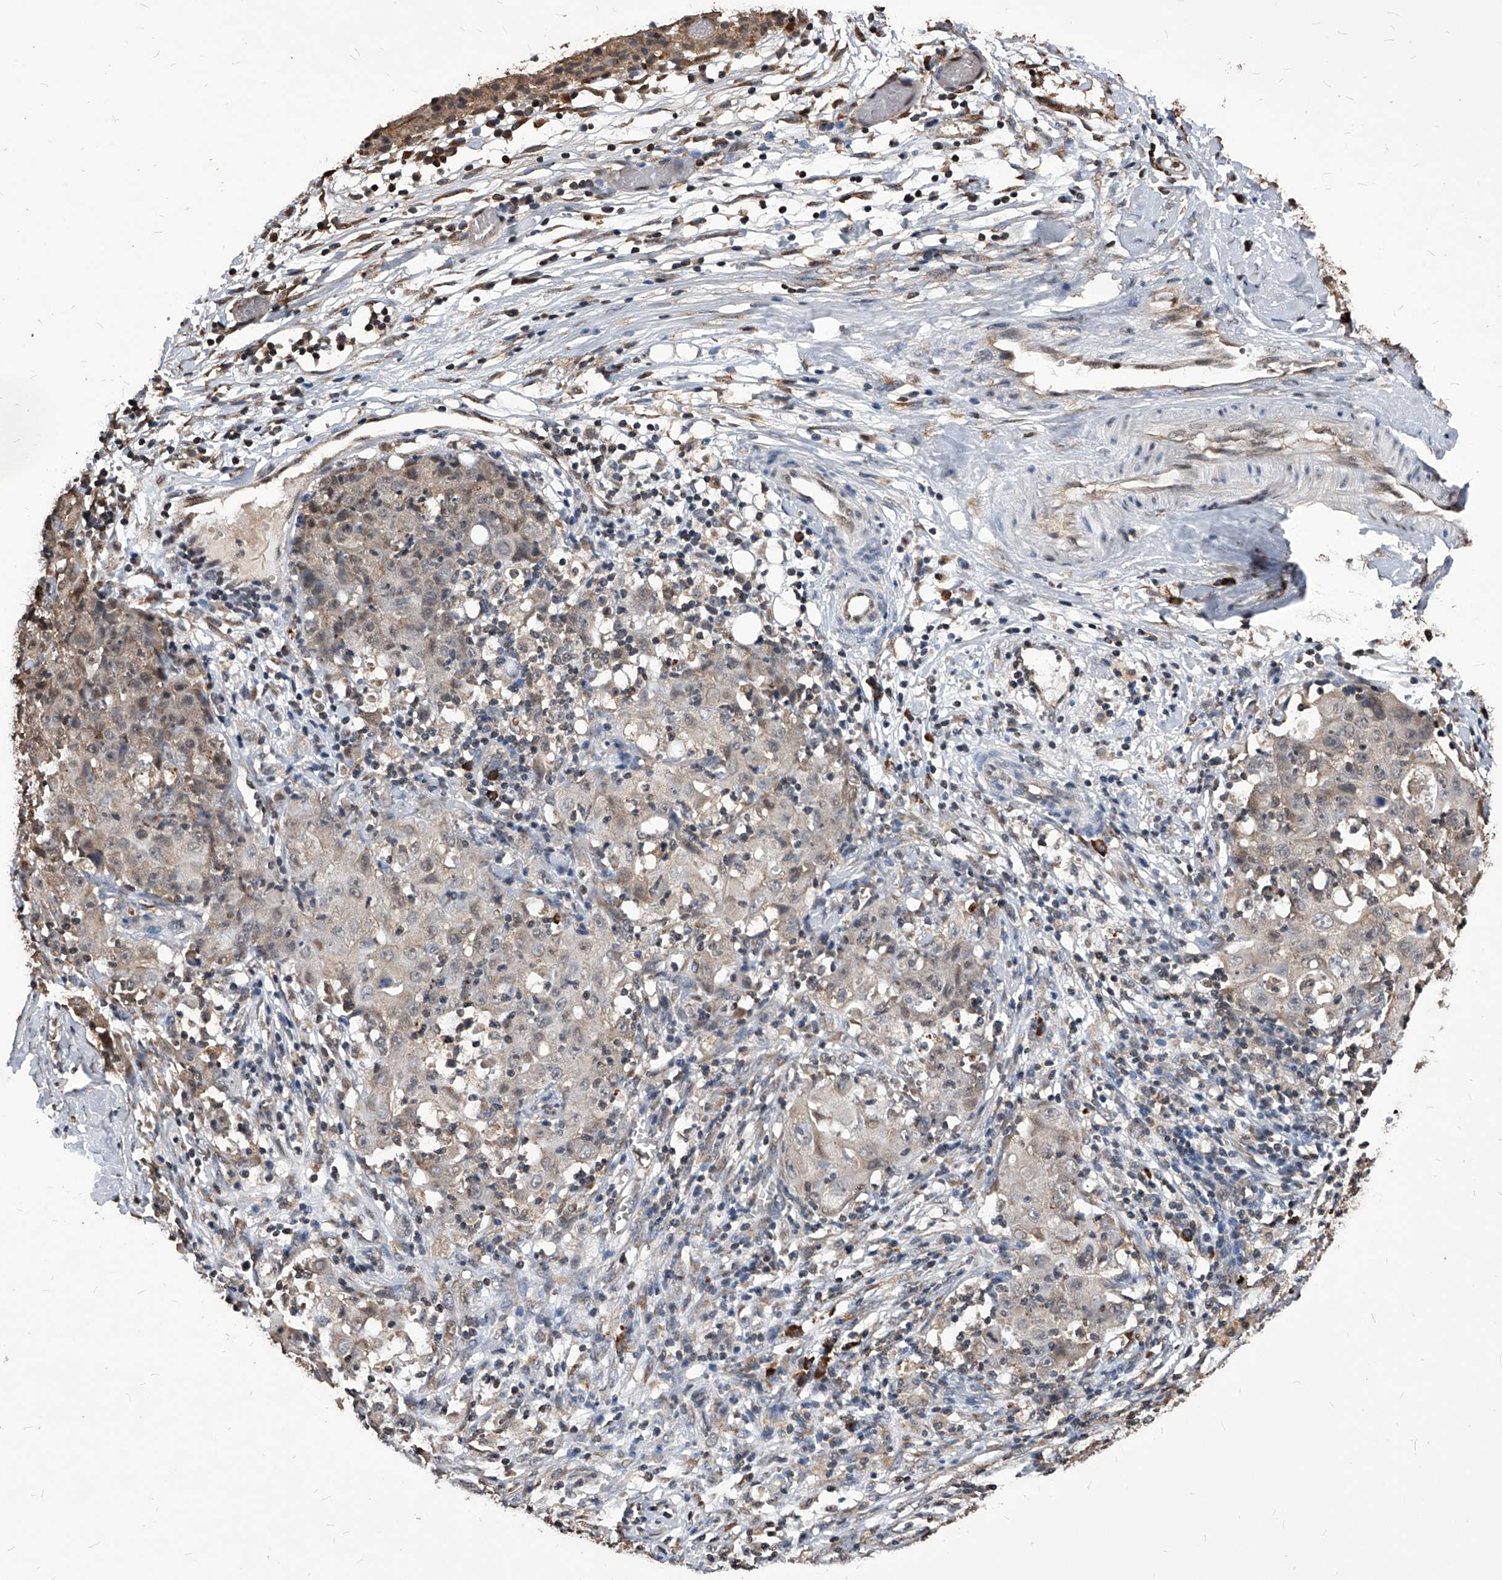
{"staining": {"intensity": "weak", "quantity": "<25%", "location": "cytoplasmic/membranous"}, "tissue": "ovarian cancer", "cell_type": "Tumor cells", "image_type": "cancer", "snomed": [{"axis": "morphology", "description": "Carcinoma, endometroid"}, {"axis": "topography", "description": "Ovary"}], "caption": "Endometroid carcinoma (ovarian) stained for a protein using IHC demonstrates no expression tumor cells.", "gene": "ID1", "patient": {"sex": "female", "age": 42}}